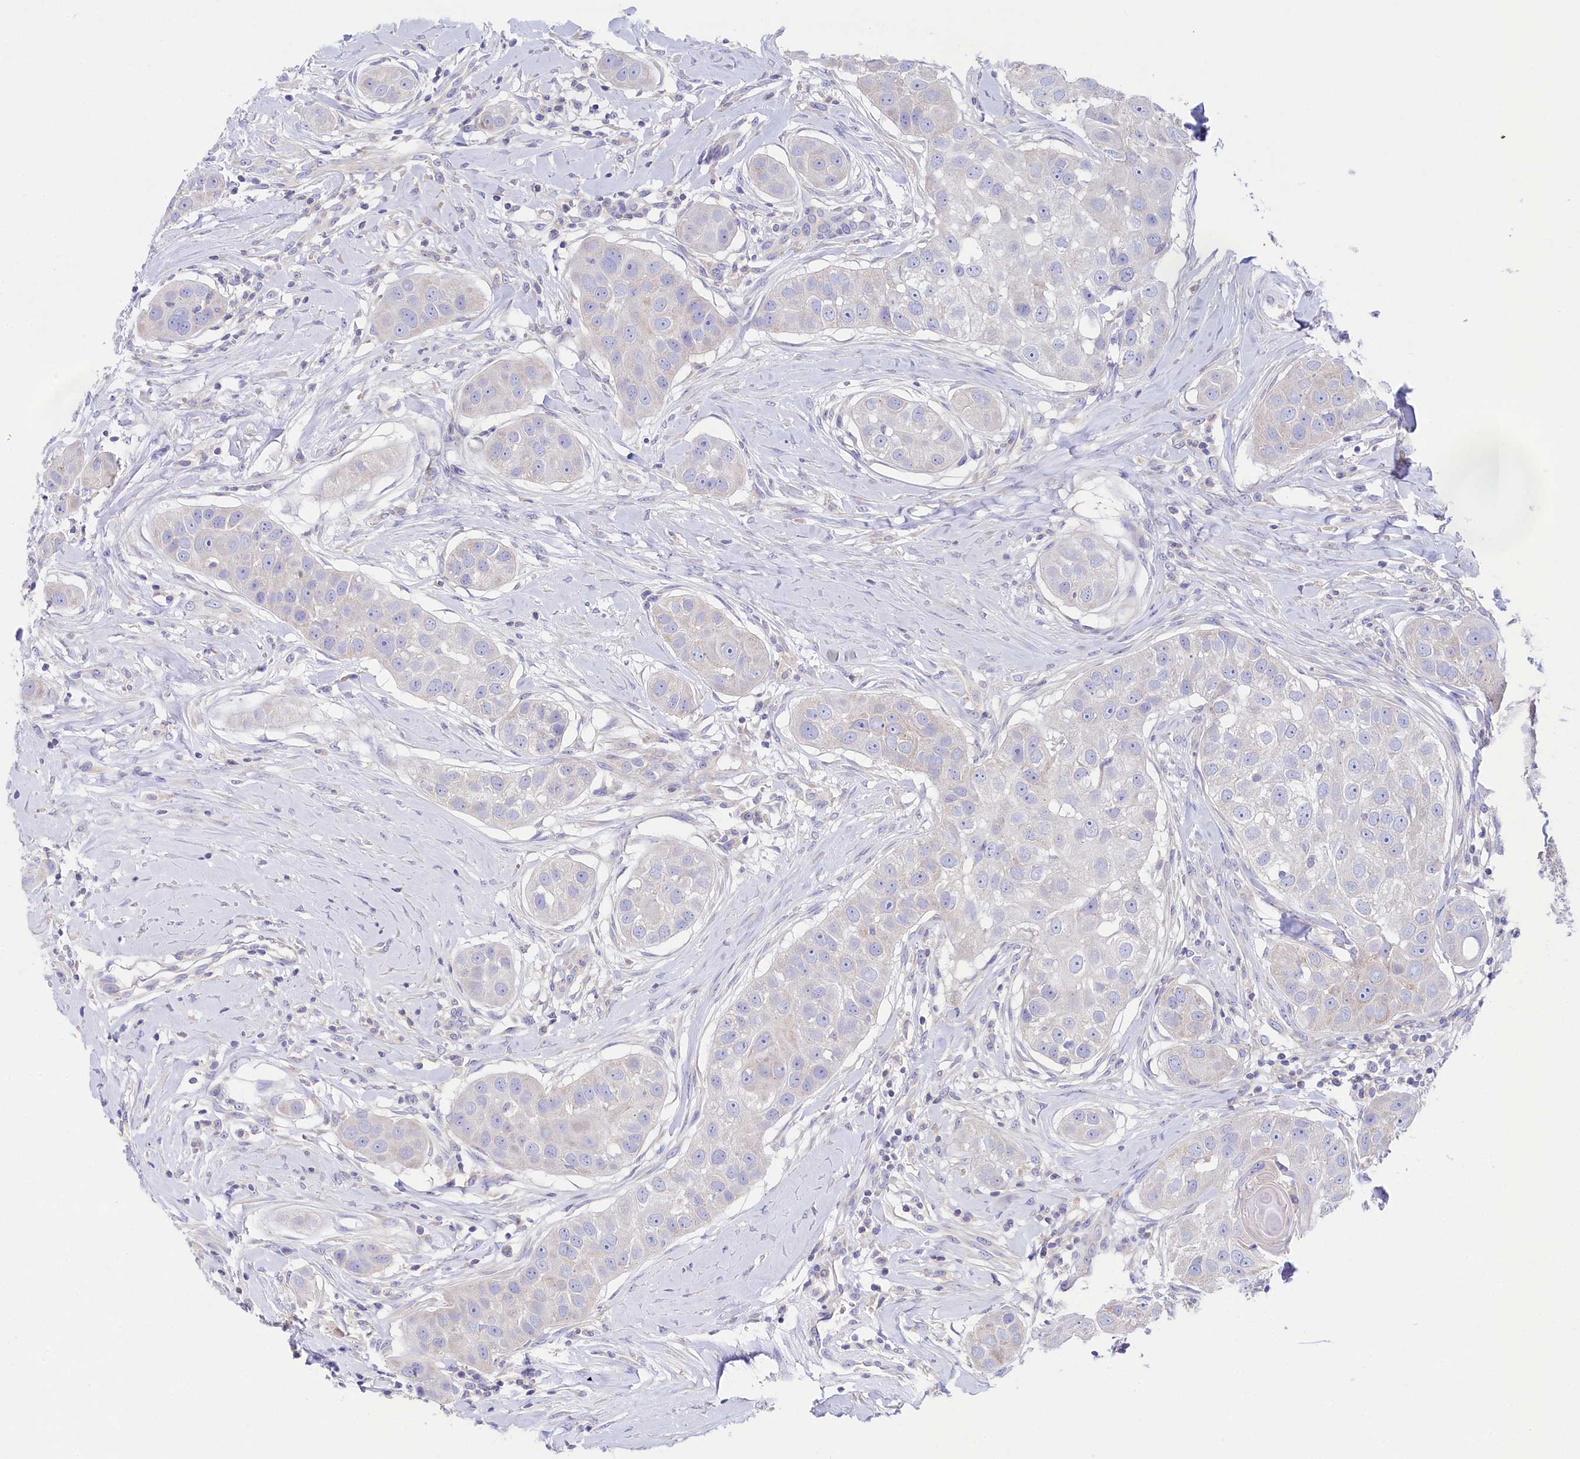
{"staining": {"intensity": "negative", "quantity": "none", "location": "none"}, "tissue": "head and neck cancer", "cell_type": "Tumor cells", "image_type": "cancer", "snomed": [{"axis": "morphology", "description": "Normal tissue, NOS"}, {"axis": "morphology", "description": "Squamous cell carcinoma, NOS"}, {"axis": "topography", "description": "Skeletal muscle"}, {"axis": "topography", "description": "Head-Neck"}], "caption": "Immunohistochemistry of human head and neck cancer (squamous cell carcinoma) demonstrates no positivity in tumor cells.", "gene": "VPS26B", "patient": {"sex": "male", "age": 51}}